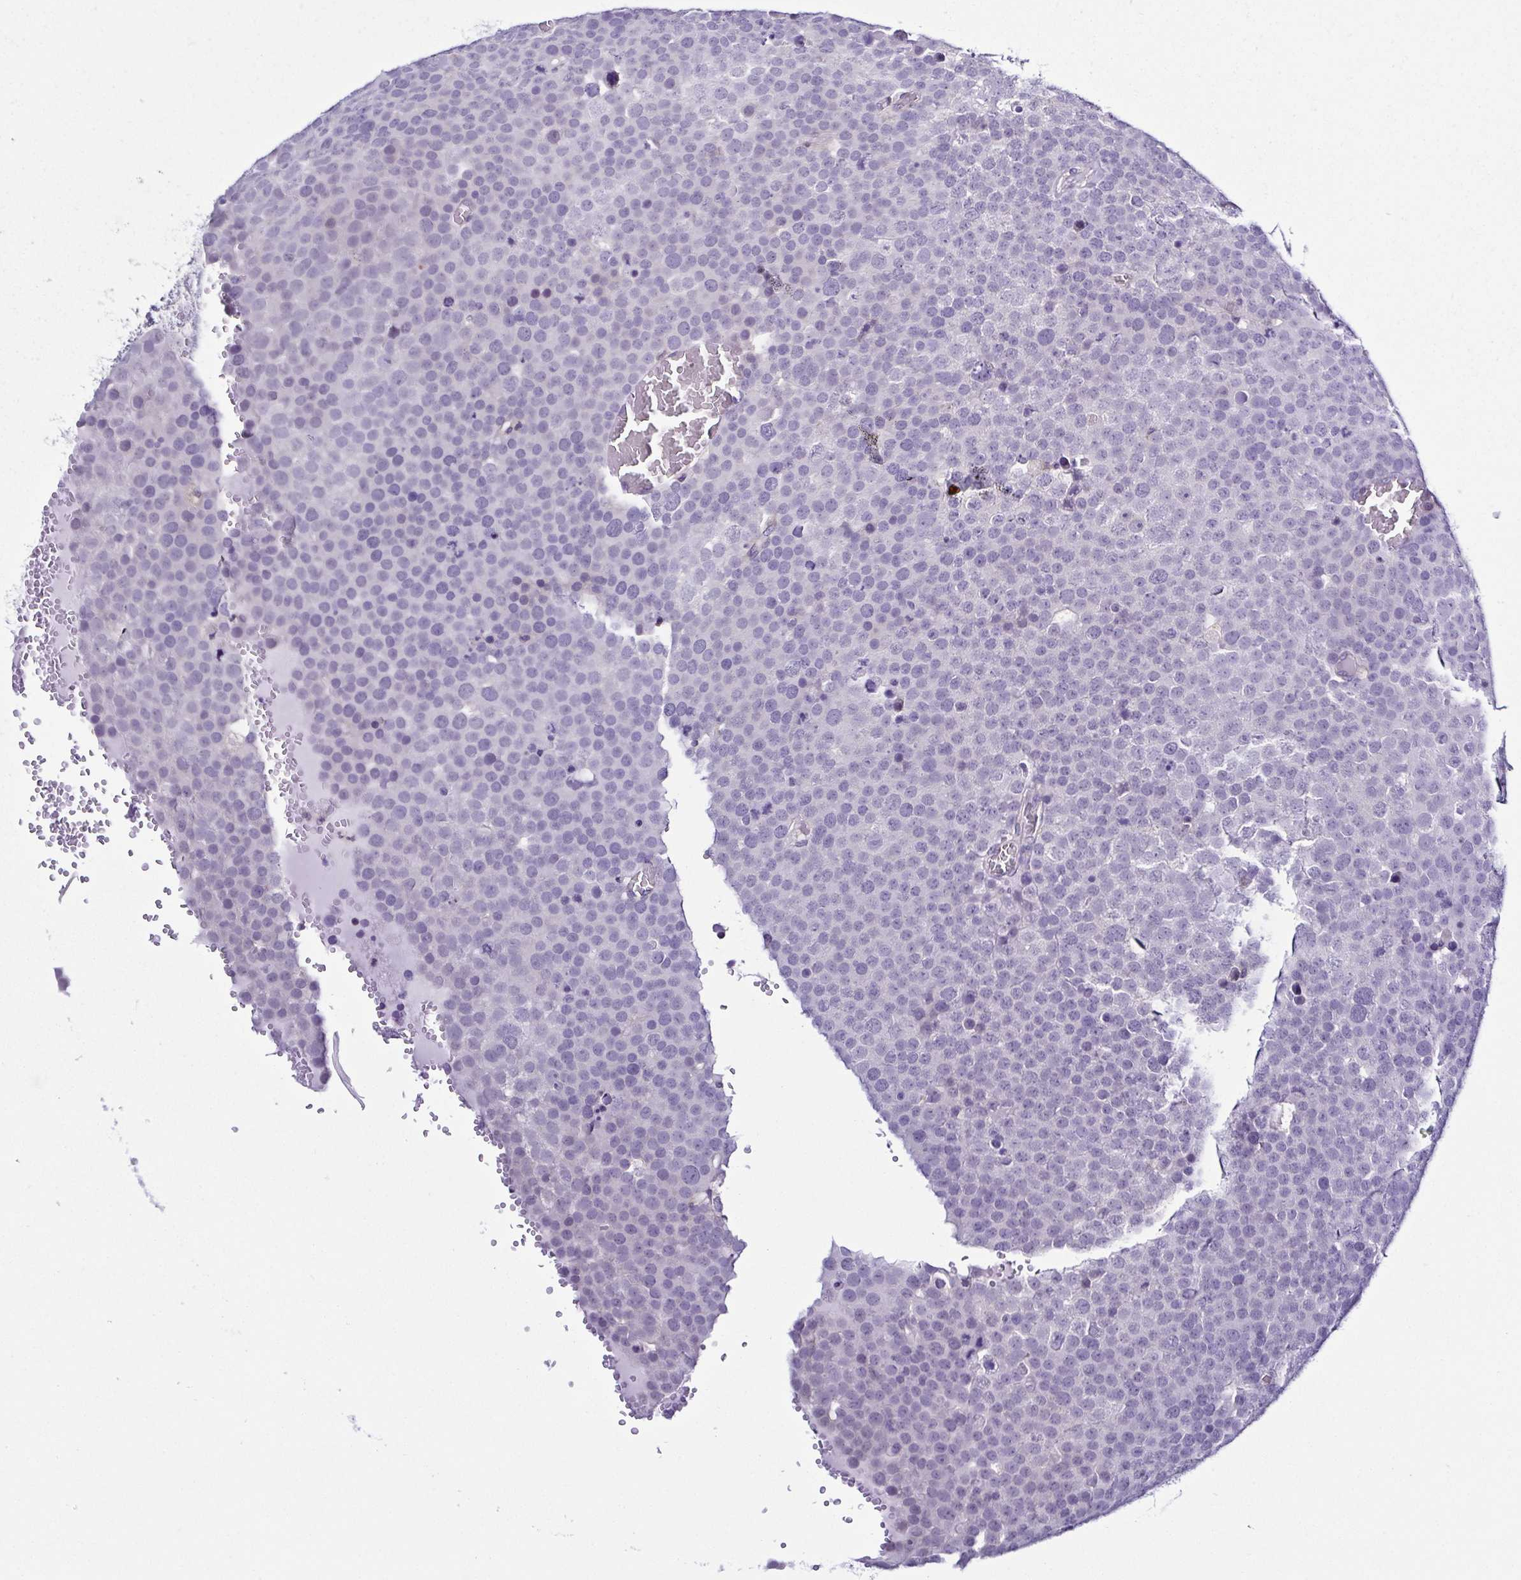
{"staining": {"intensity": "negative", "quantity": "none", "location": "none"}, "tissue": "testis cancer", "cell_type": "Tumor cells", "image_type": "cancer", "snomed": [{"axis": "morphology", "description": "Seminoma, NOS"}, {"axis": "topography", "description": "Testis"}], "caption": "This is an immunohistochemistry image of human testis cancer. There is no expression in tumor cells.", "gene": "TNNT2", "patient": {"sex": "male", "age": 71}}